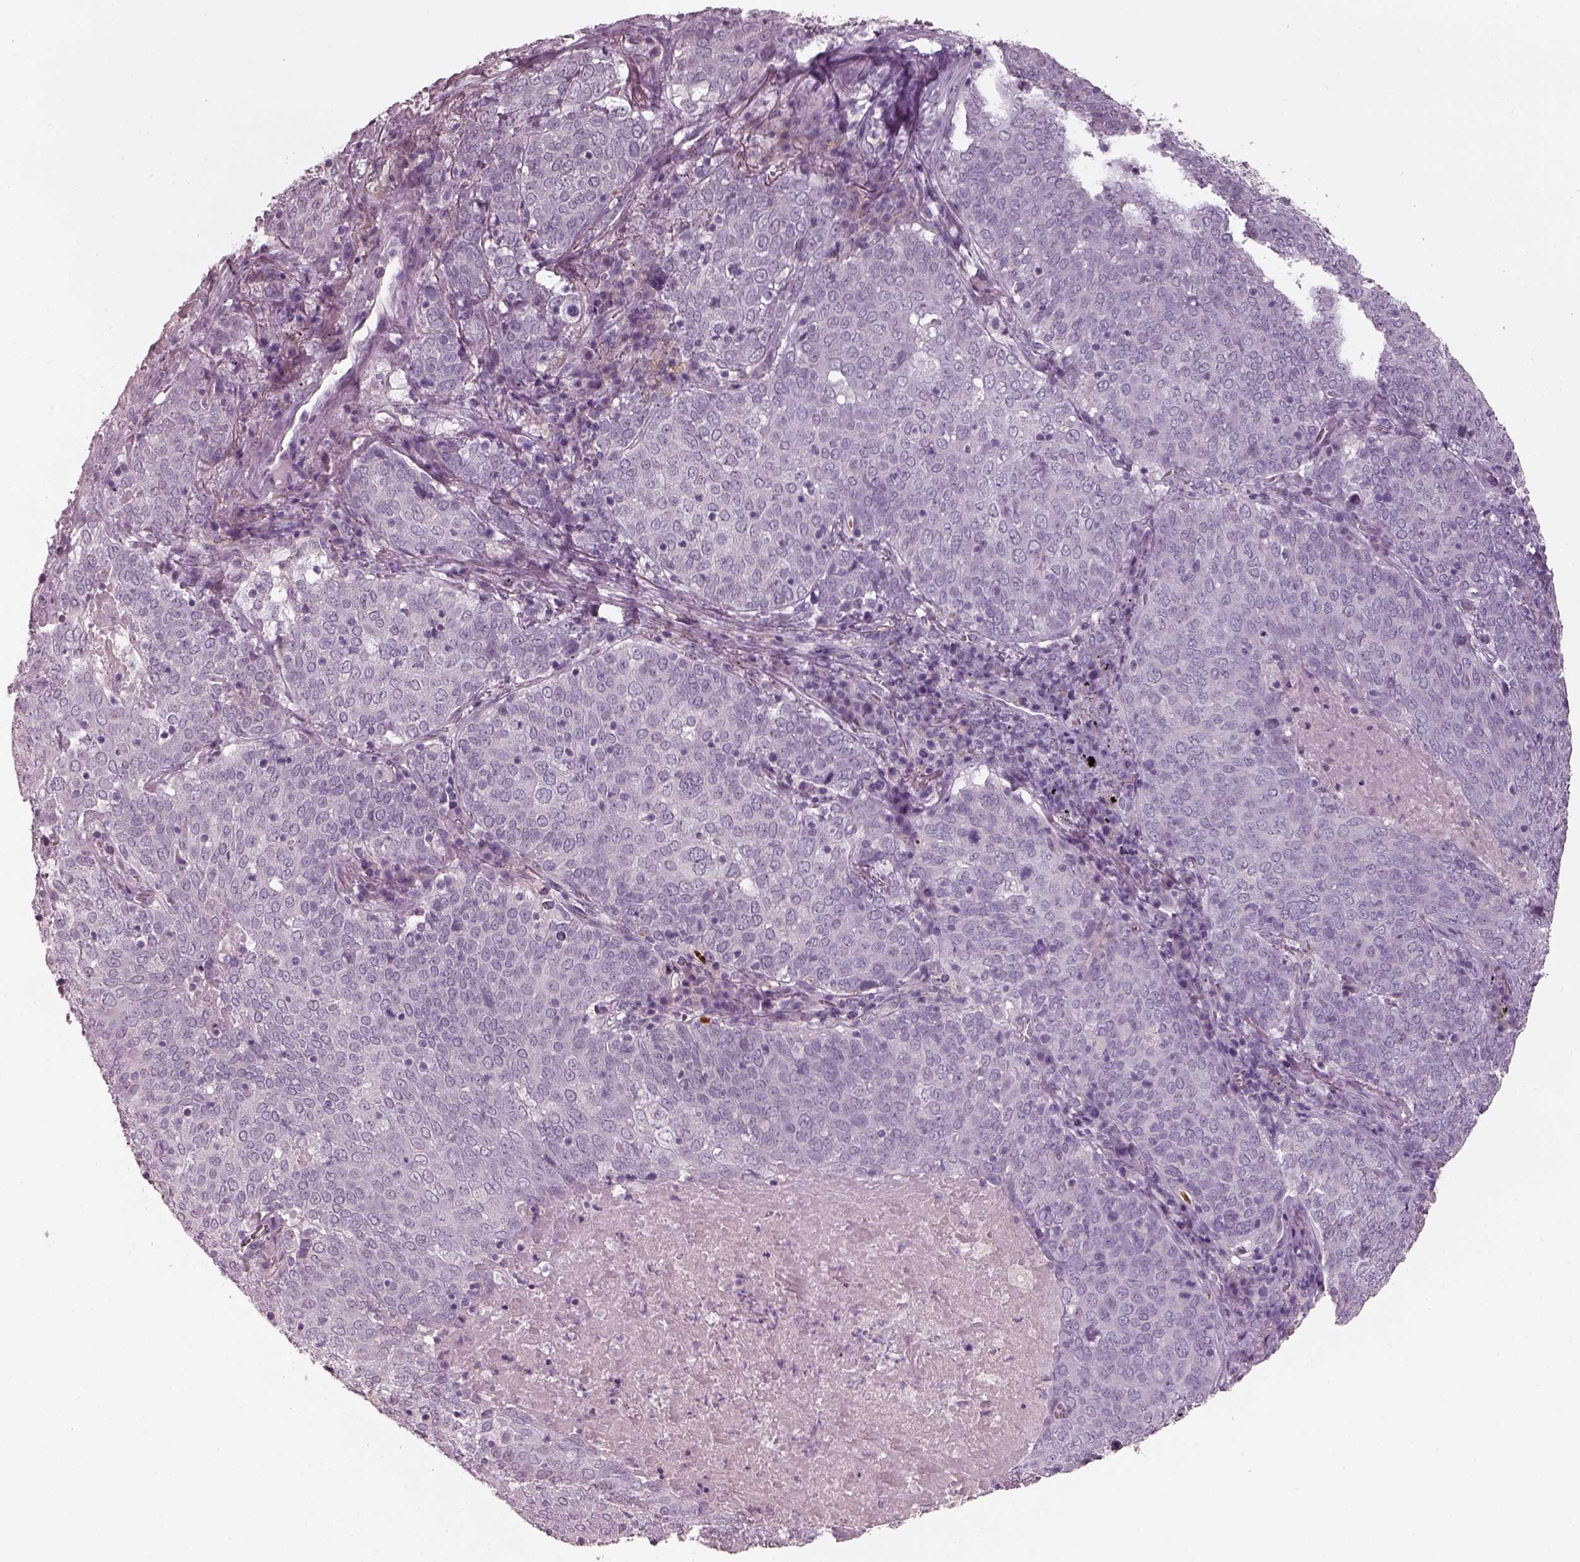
{"staining": {"intensity": "negative", "quantity": "none", "location": "none"}, "tissue": "lung cancer", "cell_type": "Tumor cells", "image_type": "cancer", "snomed": [{"axis": "morphology", "description": "Squamous cell carcinoma, NOS"}, {"axis": "topography", "description": "Lung"}], "caption": "Immunohistochemical staining of human squamous cell carcinoma (lung) displays no significant expression in tumor cells.", "gene": "OPTC", "patient": {"sex": "male", "age": 82}}